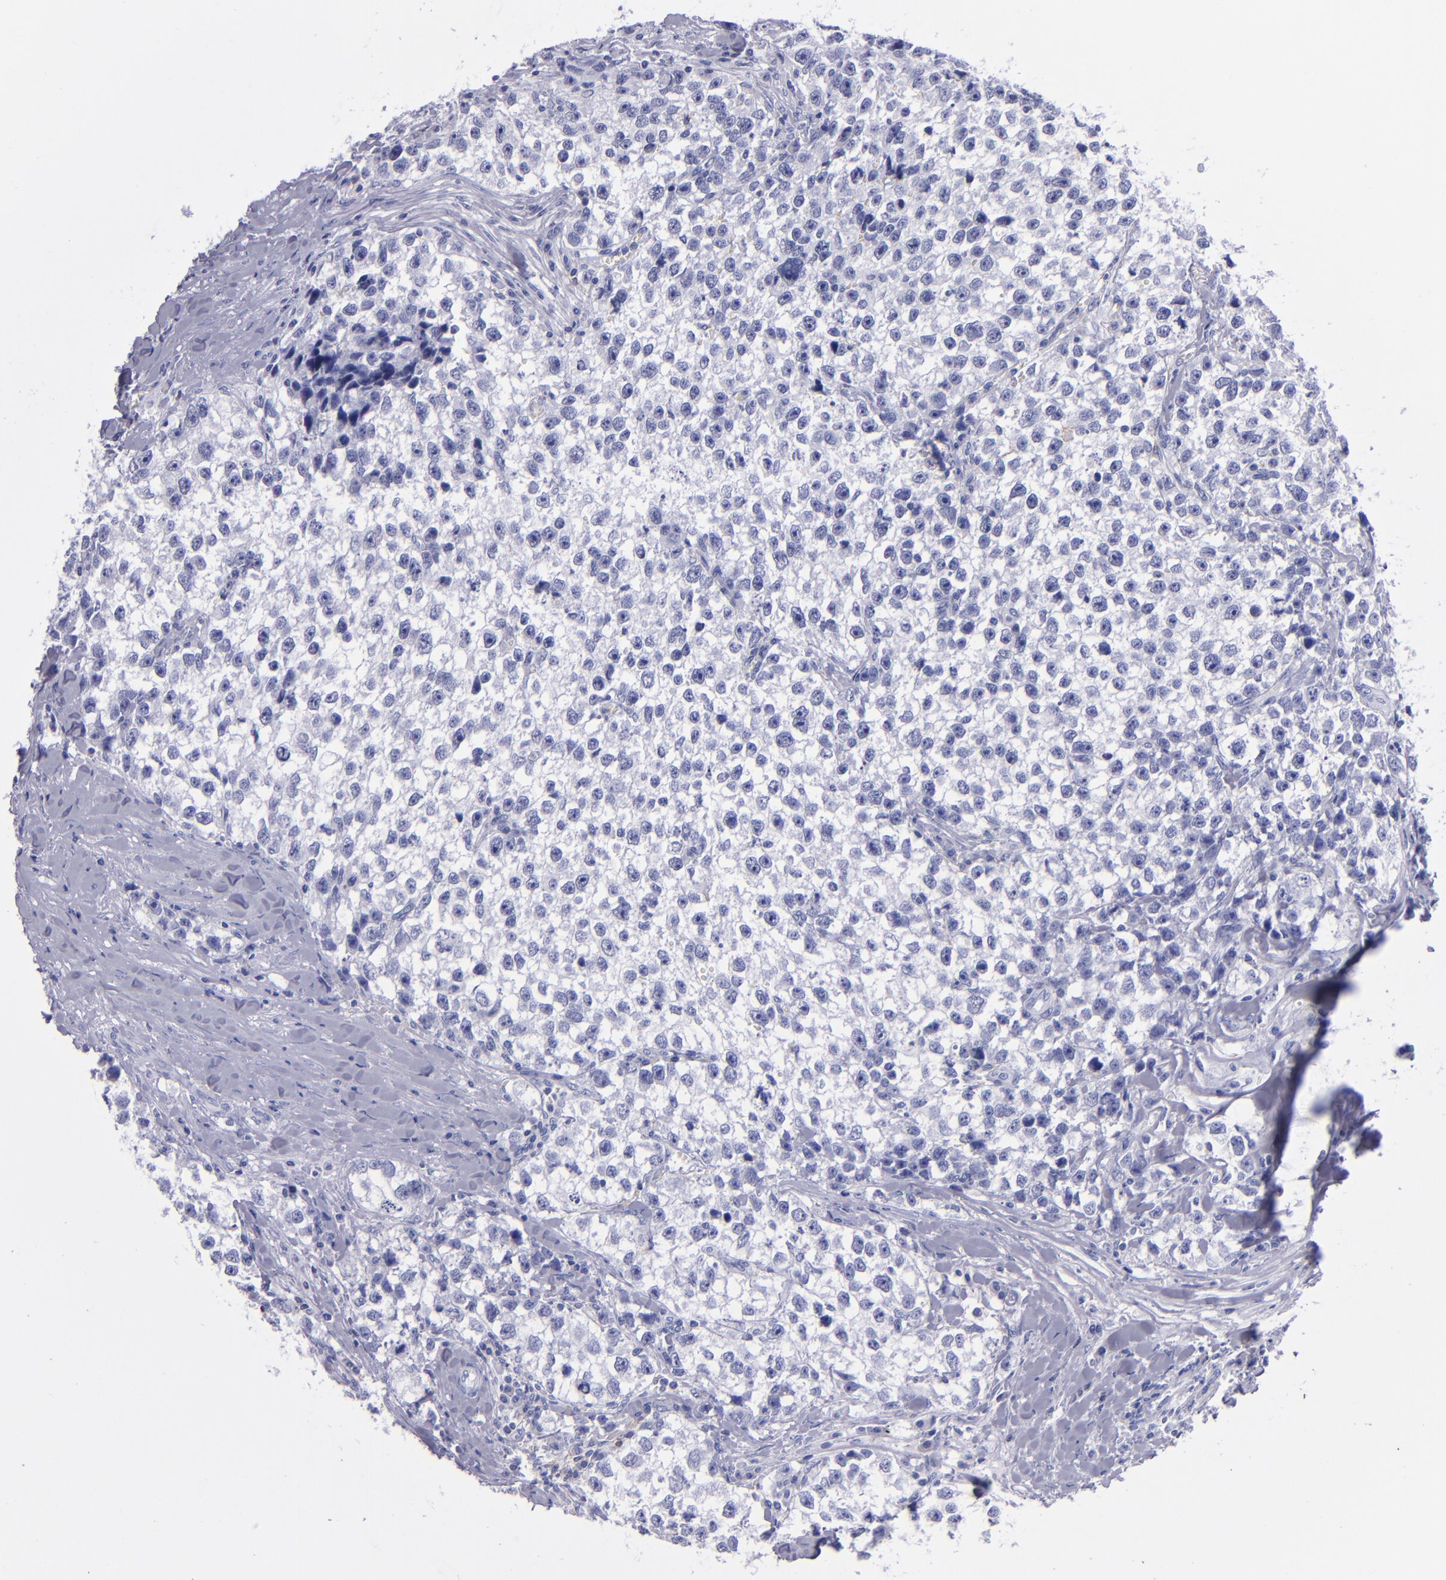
{"staining": {"intensity": "negative", "quantity": "none", "location": "none"}, "tissue": "testis cancer", "cell_type": "Tumor cells", "image_type": "cancer", "snomed": [{"axis": "morphology", "description": "Seminoma, NOS"}, {"axis": "morphology", "description": "Carcinoma, Embryonal, NOS"}, {"axis": "topography", "description": "Testis"}], "caption": "The photomicrograph reveals no significant expression in tumor cells of testis embryonal carcinoma.", "gene": "CD37", "patient": {"sex": "male", "age": 30}}